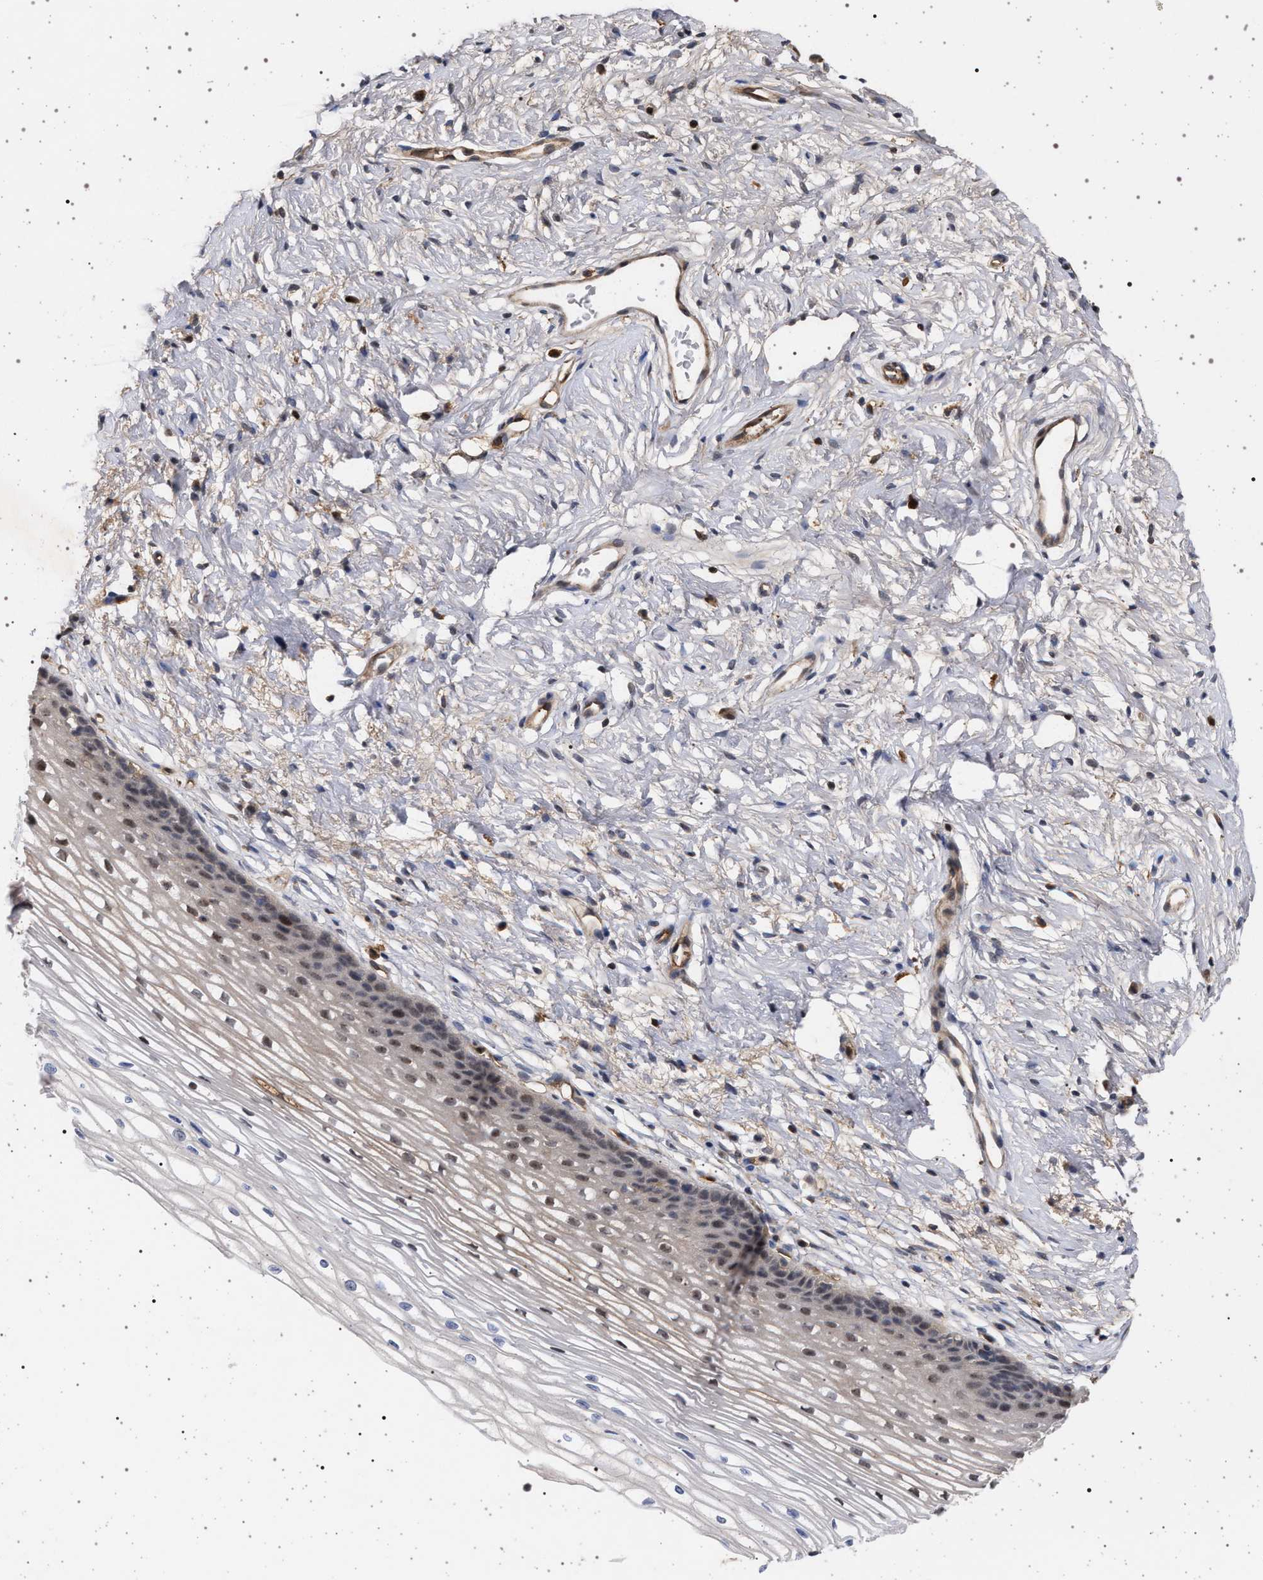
{"staining": {"intensity": "weak", "quantity": "25%-75%", "location": "cytoplasmic/membranous"}, "tissue": "cervix", "cell_type": "Glandular cells", "image_type": "normal", "snomed": [{"axis": "morphology", "description": "Normal tissue, NOS"}, {"axis": "topography", "description": "Cervix"}], "caption": "Immunohistochemistry (DAB) staining of benign cervix displays weak cytoplasmic/membranous protein staining in approximately 25%-75% of glandular cells.", "gene": "RBM48", "patient": {"sex": "female", "age": 77}}